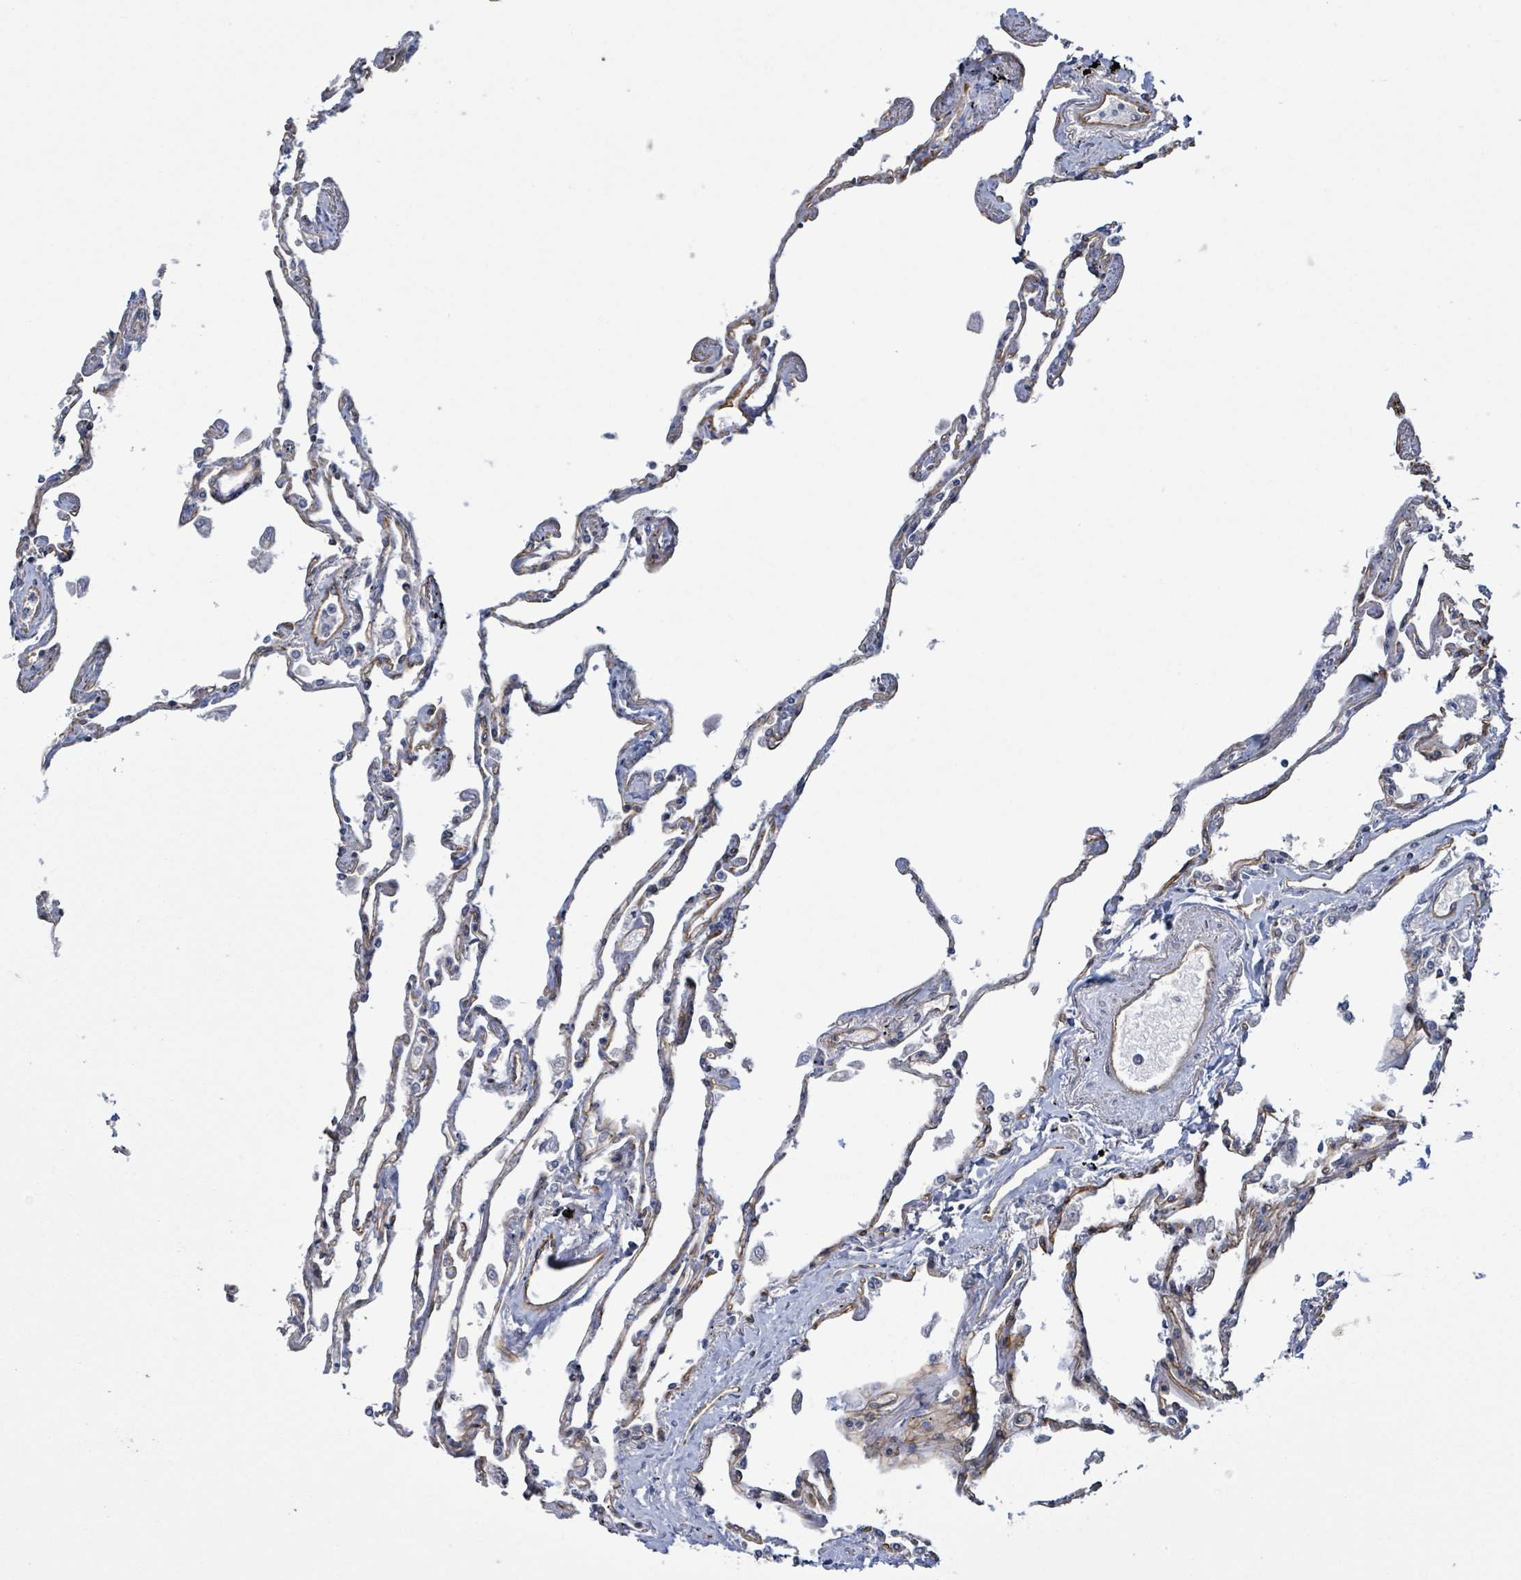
{"staining": {"intensity": "strong", "quantity": "25%-75%", "location": "cytoplasmic/membranous"}, "tissue": "lung", "cell_type": "Alveolar cells", "image_type": "normal", "snomed": [{"axis": "morphology", "description": "Normal tissue, NOS"}, {"axis": "topography", "description": "Lung"}], "caption": "High-power microscopy captured an immunohistochemistry image of normal lung, revealing strong cytoplasmic/membranous staining in approximately 25%-75% of alveolar cells. (brown staining indicates protein expression, while blue staining denotes nuclei).", "gene": "KANK3", "patient": {"sex": "female", "age": 67}}